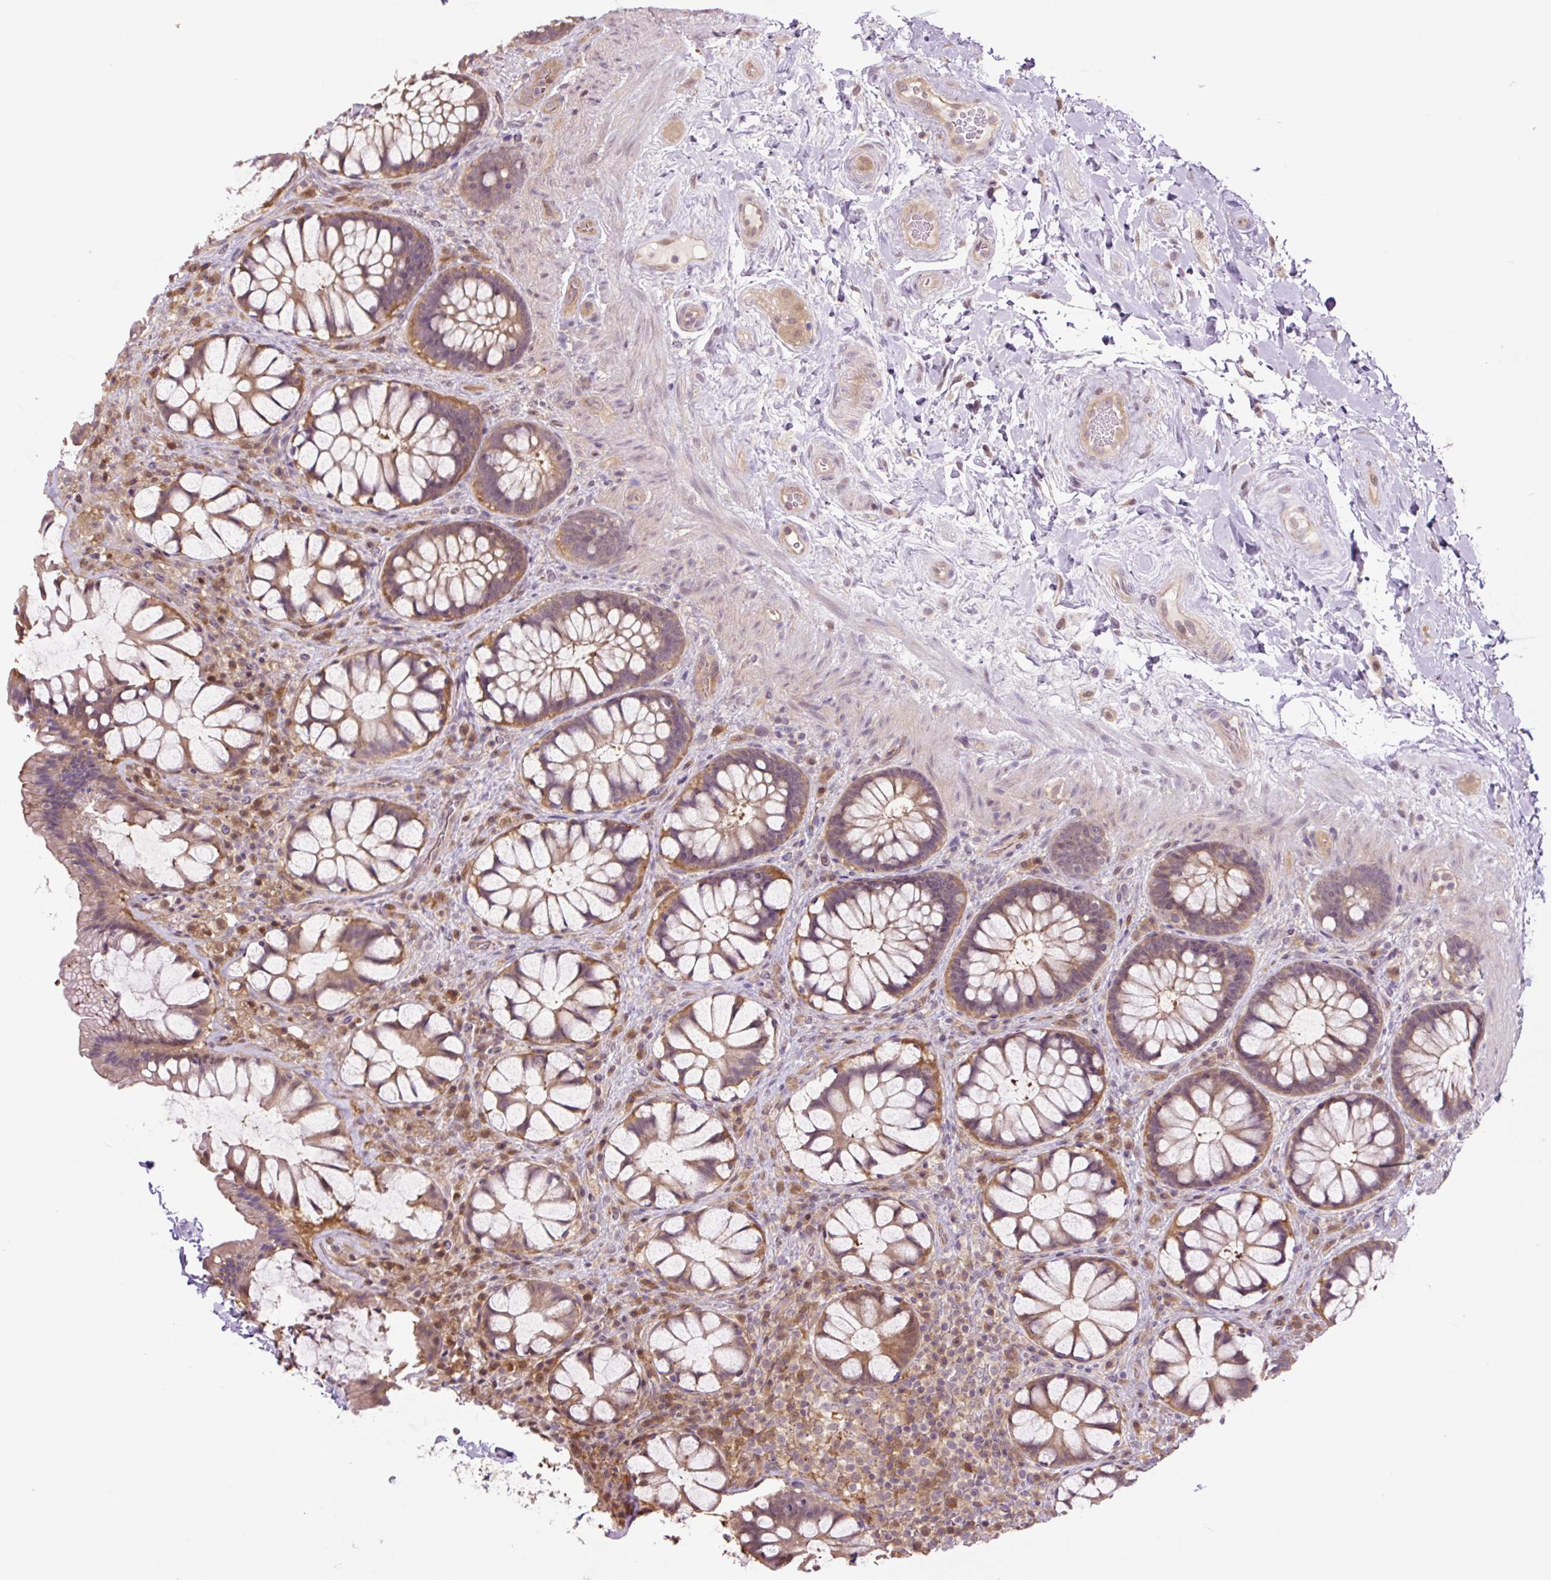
{"staining": {"intensity": "moderate", "quantity": ">75%", "location": "cytoplasmic/membranous"}, "tissue": "rectum", "cell_type": "Glandular cells", "image_type": "normal", "snomed": [{"axis": "morphology", "description": "Normal tissue, NOS"}, {"axis": "topography", "description": "Rectum"}], "caption": "Benign rectum displays moderate cytoplasmic/membranous expression in about >75% of glandular cells.", "gene": "TPT1", "patient": {"sex": "female", "age": 58}}